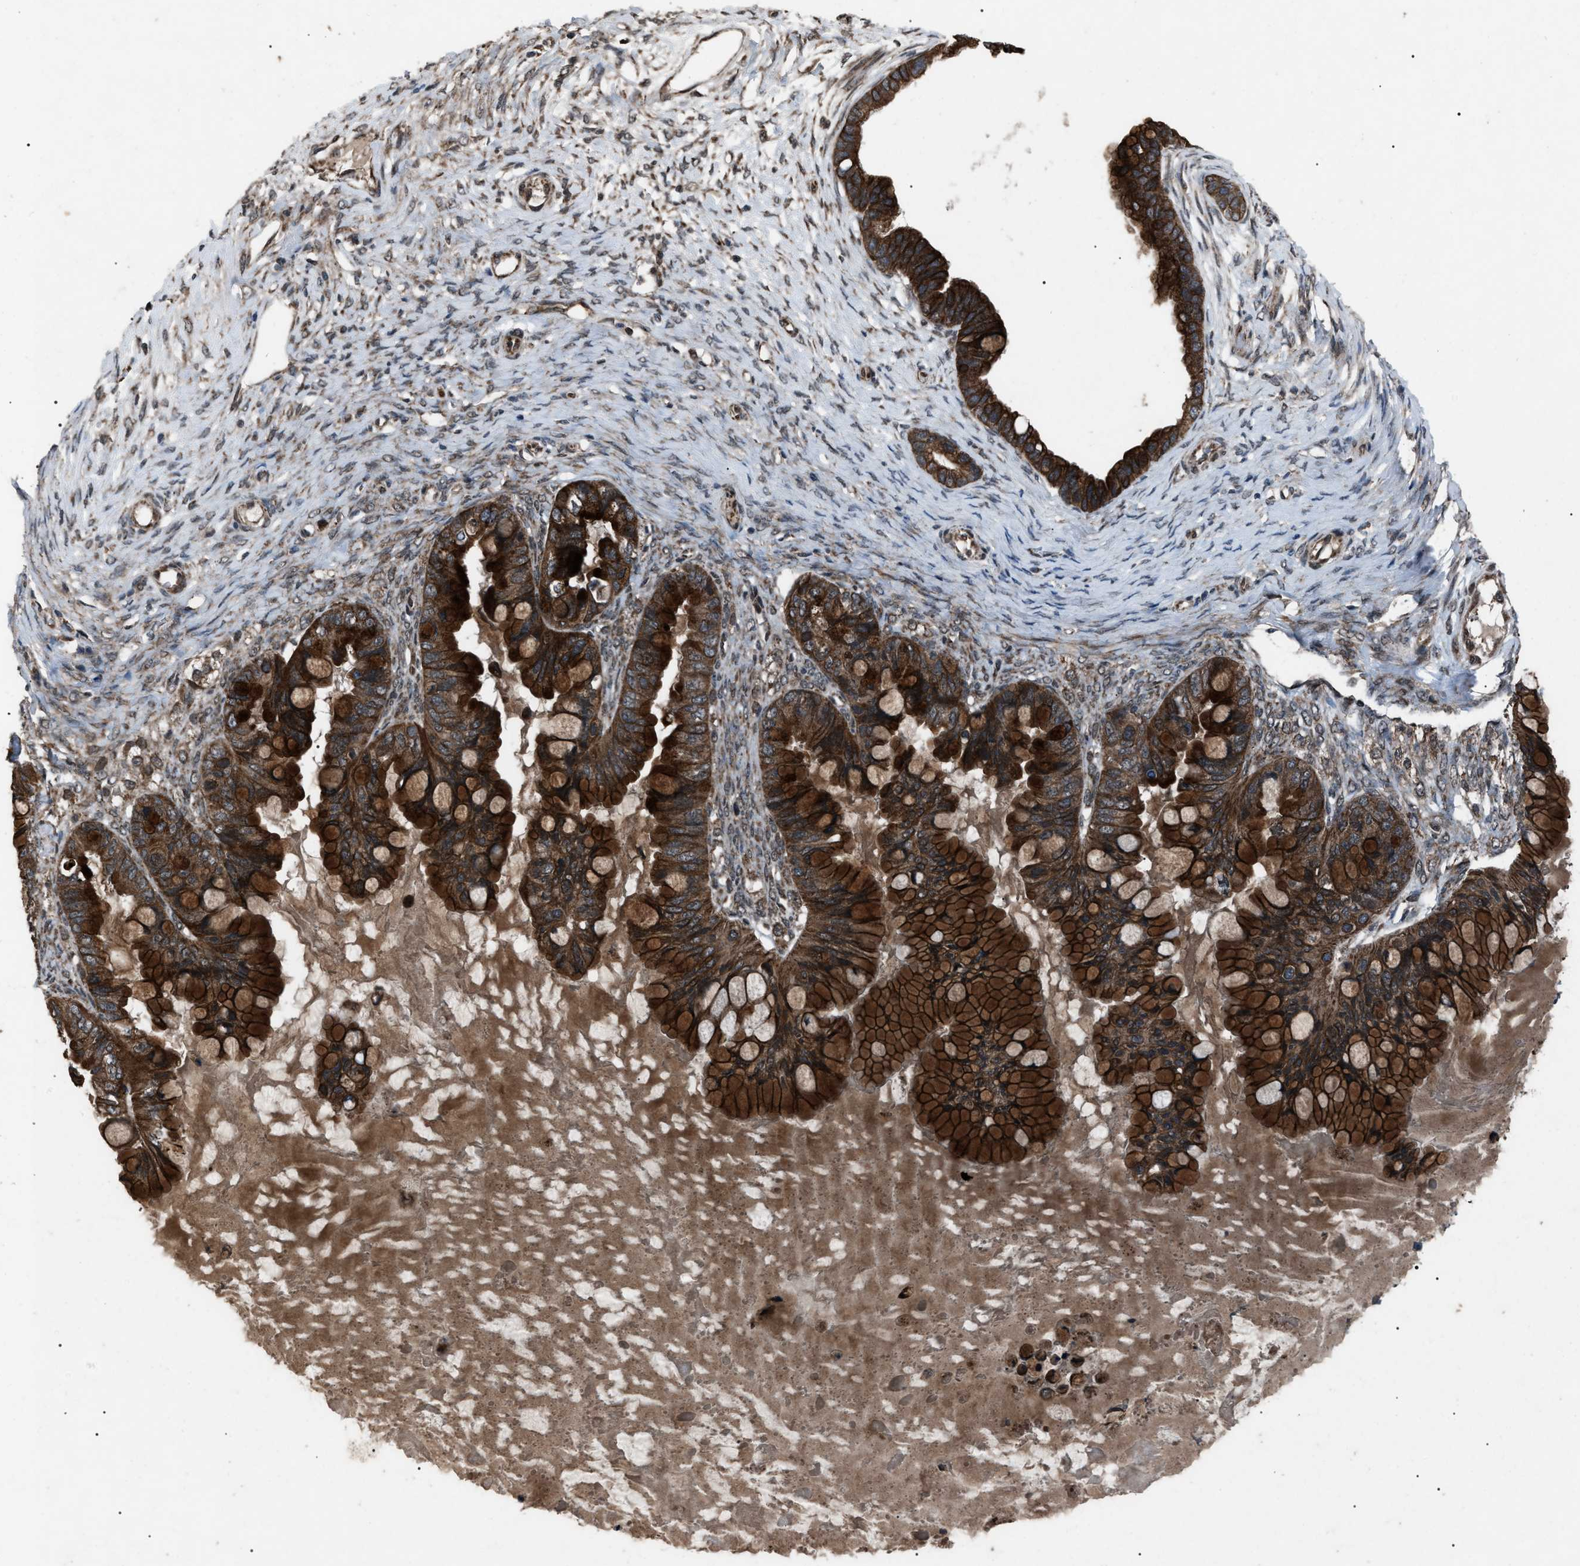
{"staining": {"intensity": "strong", "quantity": ">75%", "location": "cytoplasmic/membranous"}, "tissue": "ovarian cancer", "cell_type": "Tumor cells", "image_type": "cancer", "snomed": [{"axis": "morphology", "description": "Cystadenocarcinoma, mucinous, NOS"}, {"axis": "topography", "description": "Ovary"}], "caption": "Approximately >75% of tumor cells in ovarian cancer reveal strong cytoplasmic/membranous protein positivity as visualized by brown immunohistochemical staining.", "gene": "ZFAND2A", "patient": {"sex": "female", "age": 80}}